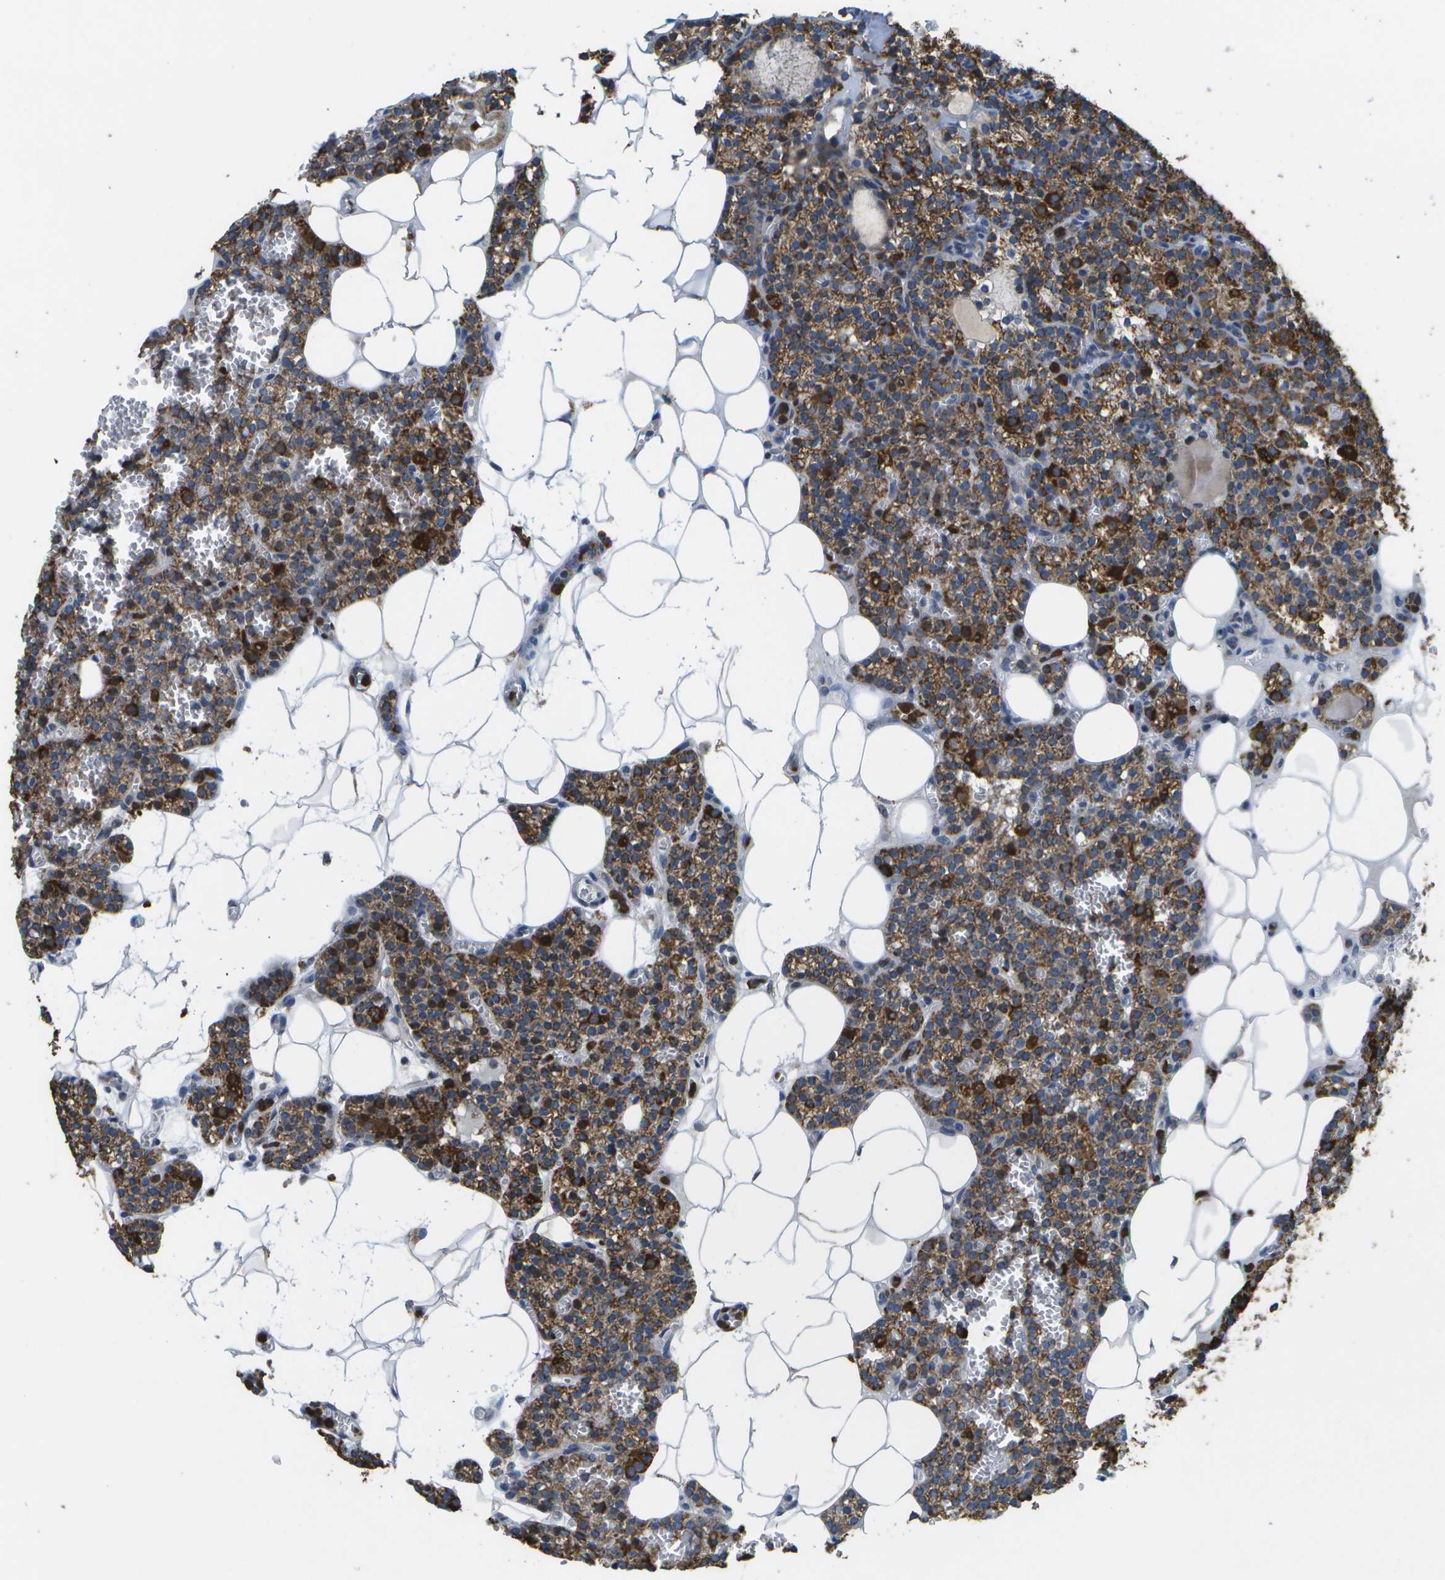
{"staining": {"intensity": "strong", "quantity": ">75%", "location": "cytoplasmic/membranous"}, "tissue": "parathyroid gland", "cell_type": "Glandular cells", "image_type": "normal", "snomed": [{"axis": "morphology", "description": "Normal tissue, NOS"}, {"axis": "morphology", "description": "Adenoma, NOS"}, {"axis": "topography", "description": "Parathyroid gland"}], "caption": "An IHC micrograph of unremarkable tissue is shown. Protein staining in brown shows strong cytoplasmic/membranous positivity in parathyroid gland within glandular cells.", "gene": "GALNT15", "patient": {"sex": "female", "age": 58}}